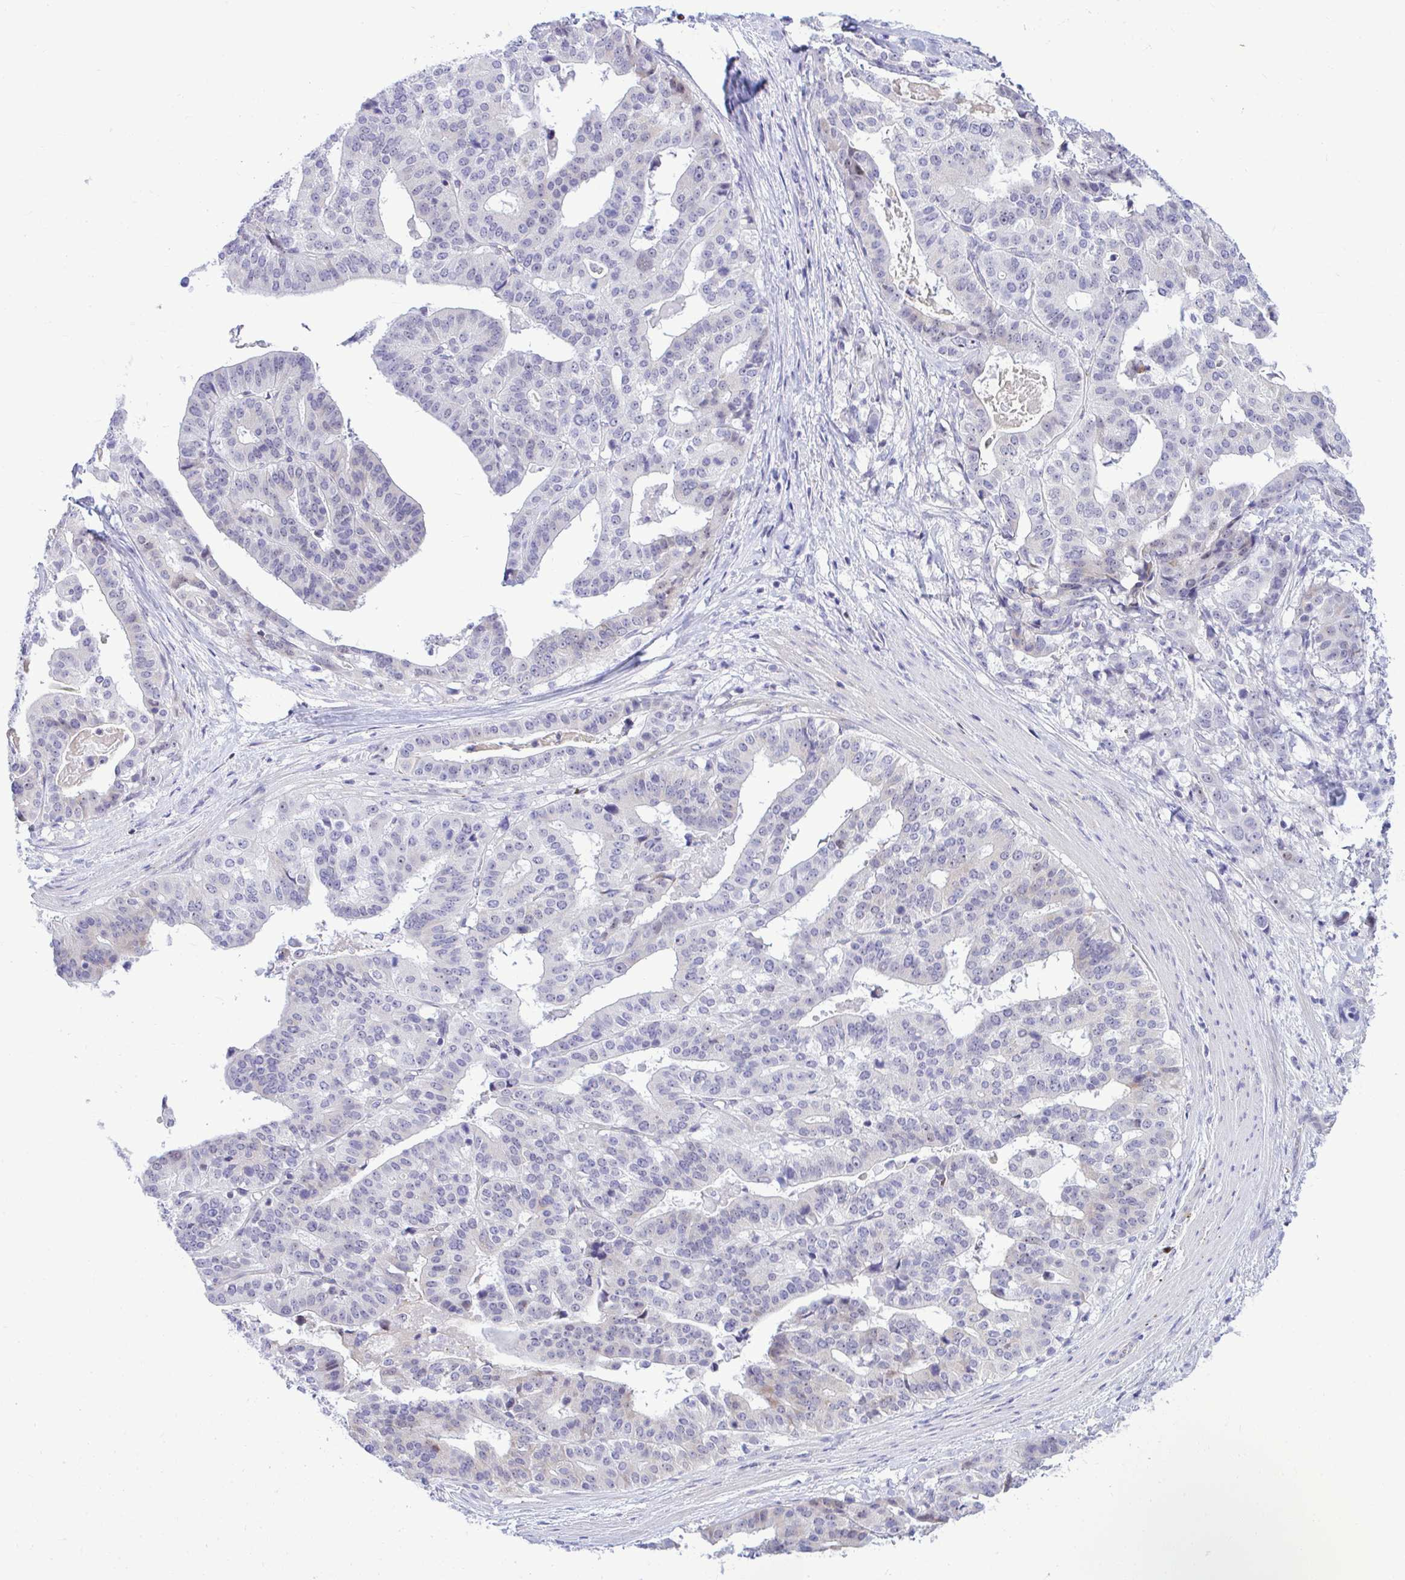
{"staining": {"intensity": "negative", "quantity": "none", "location": "none"}, "tissue": "stomach cancer", "cell_type": "Tumor cells", "image_type": "cancer", "snomed": [{"axis": "morphology", "description": "Adenocarcinoma, NOS"}, {"axis": "topography", "description": "Stomach"}], "caption": "DAB (3,3'-diaminobenzidine) immunohistochemical staining of human stomach cancer reveals no significant expression in tumor cells.", "gene": "SLC25A51", "patient": {"sex": "male", "age": 48}}